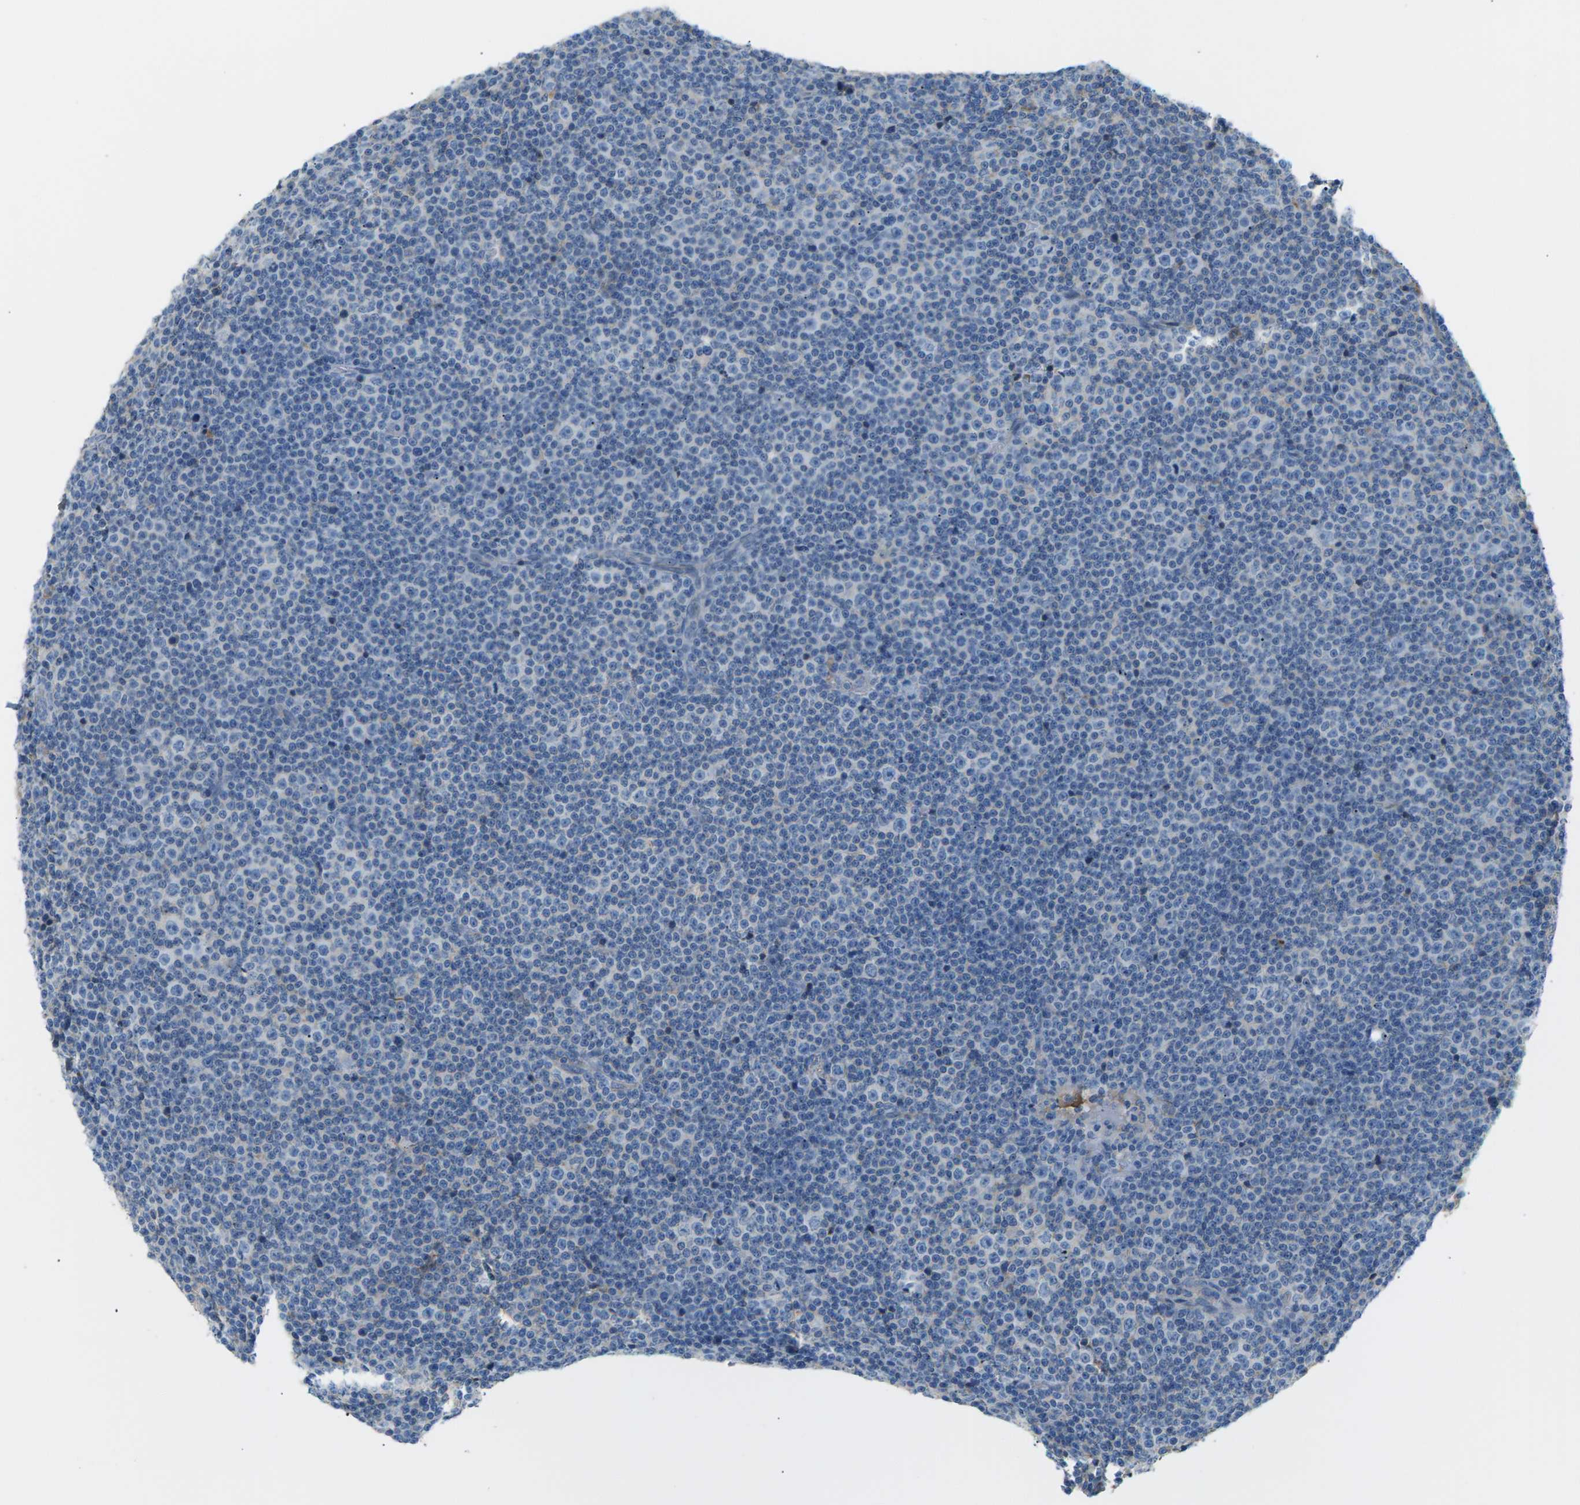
{"staining": {"intensity": "negative", "quantity": "none", "location": "none"}, "tissue": "lymphoma", "cell_type": "Tumor cells", "image_type": "cancer", "snomed": [{"axis": "morphology", "description": "Malignant lymphoma, non-Hodgkin's type, Low grade"}, {"axis": "topography", "description": "Lymph node"}], "caption": "A high-resolution photomicrograph shows IHC staining of malignant lymphoma, non-Hodgkin's type (low-grade), which shows no significant expression in tumor cells.", "gene": "CFI", "patient": {"sex": "female", "age": 67}}